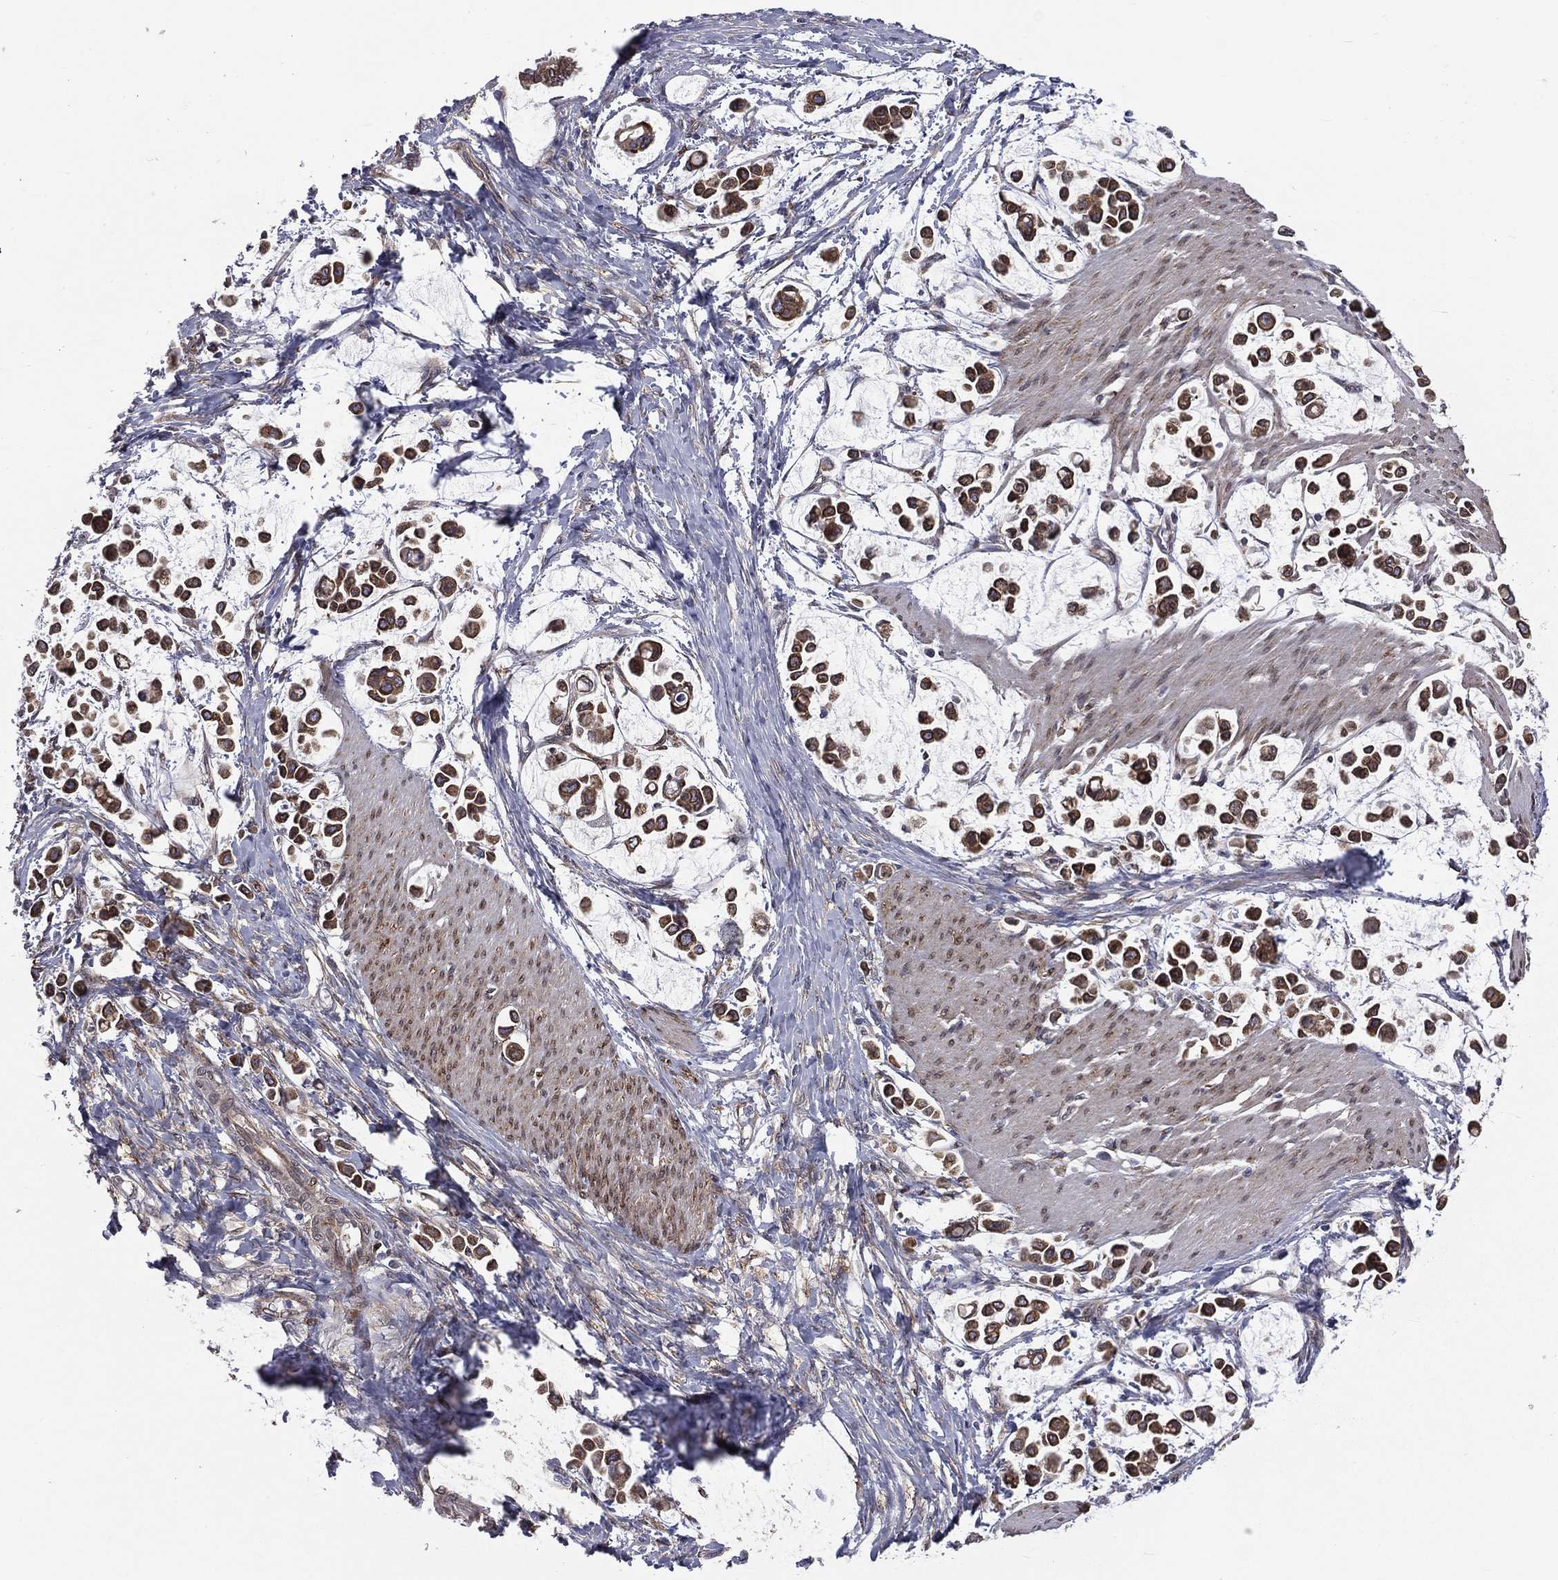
{"staining": {"intensity": "strong", "quantity": ">75%", "location": "cytoplasmic/membranous"}, "tissue": "stomach cancer", "cell_type": "Tumor cells", "image_type": "cancer", "snomed": [{"axis": "morphology", "description": "Adenocarcinoma, NOS"}, {"axis": "topography", "description": "Stomach"}], "caption": "About >75% of tumor cells in human adenocarcinoma (stomach) show strong cytoplasmic/membranous protein expression as visualized by brown immunohistochemical staining.", "gene": "PGRMC1", "patient": {"sex": "male", "age": 82}}